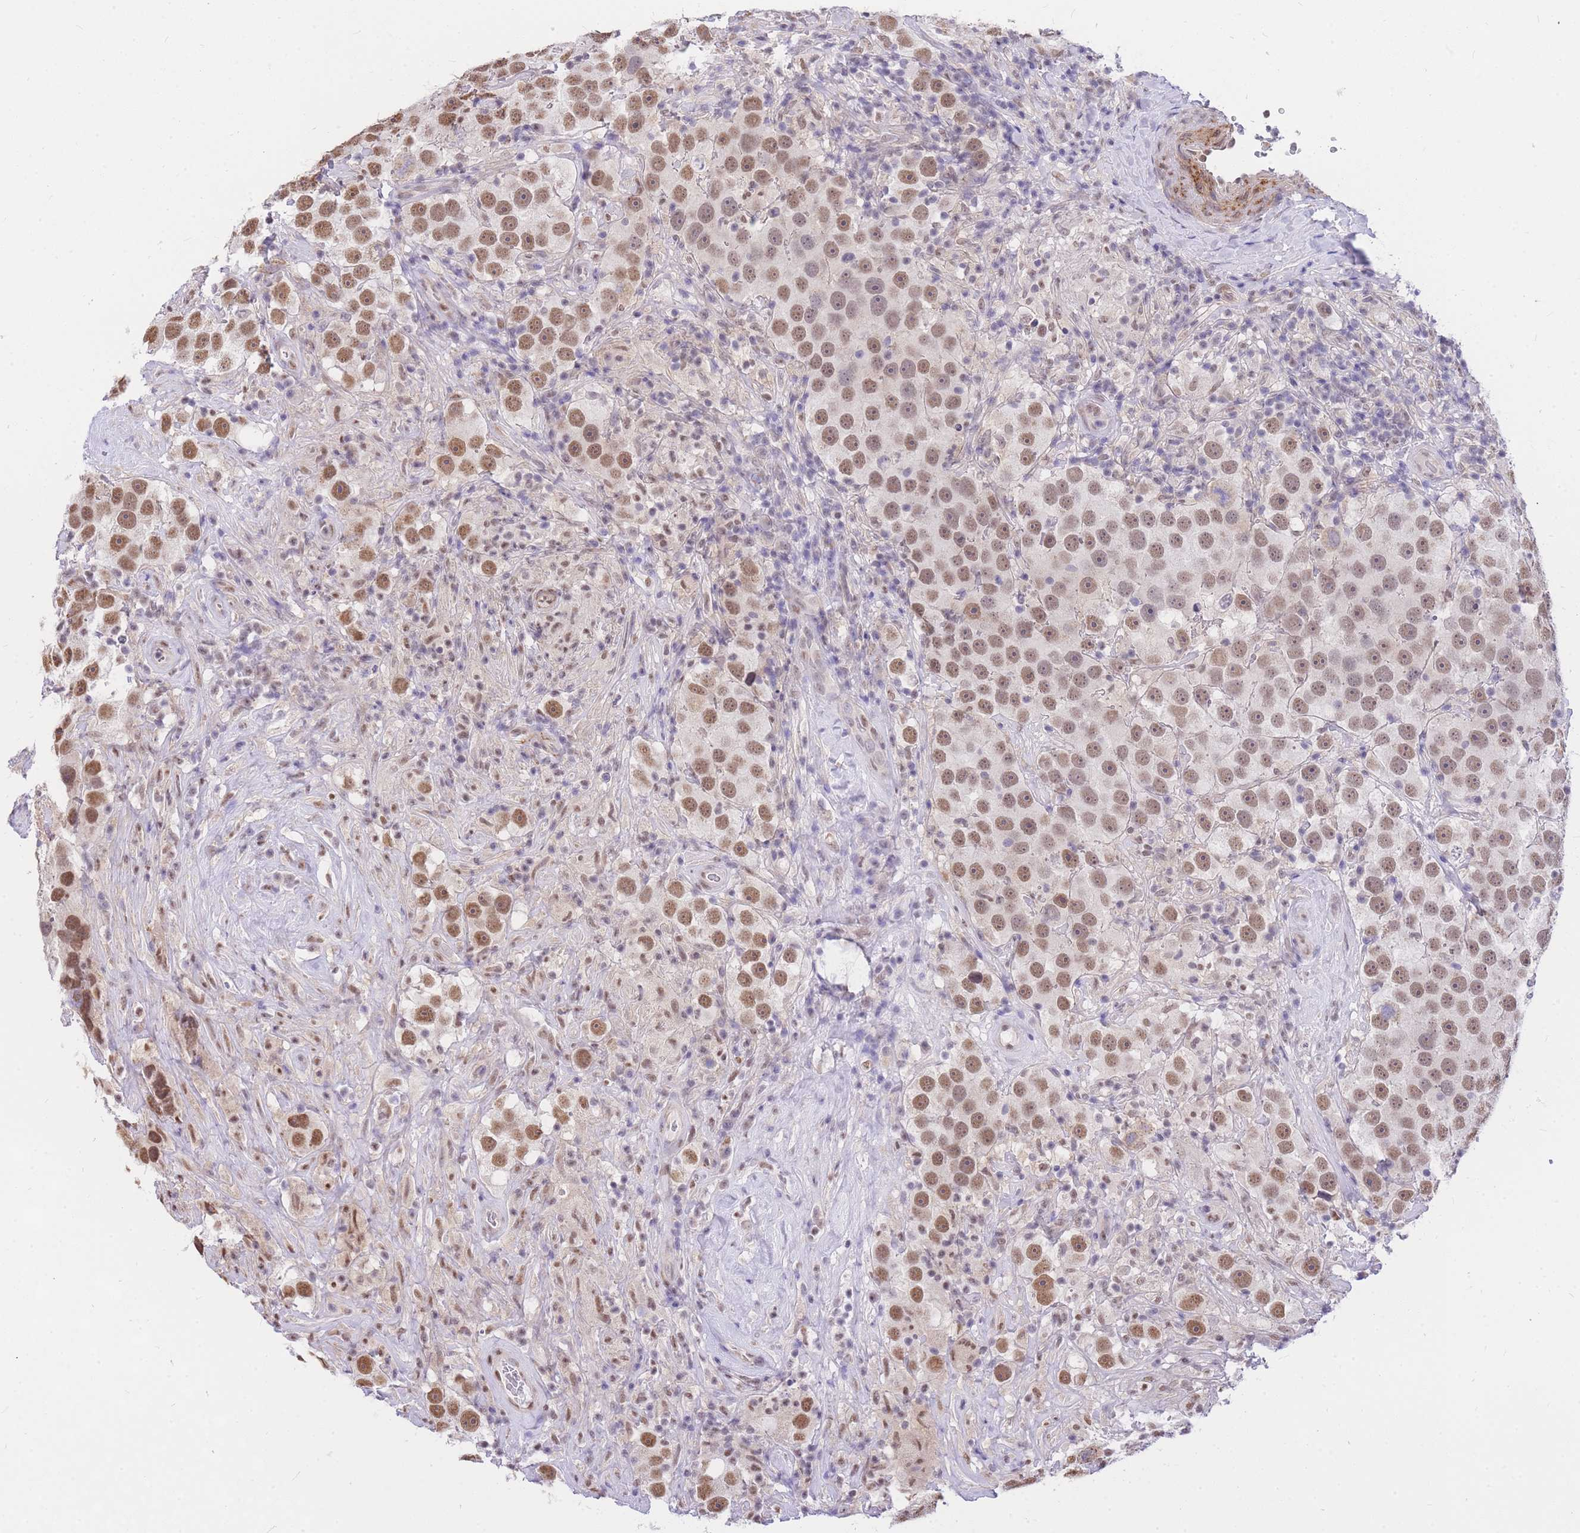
{"staining": {"intensity": "moderate", "quantity": ">75%", "location": "nuclear"}, "tissue": "testis cancer", "cell_type": "Tumor cells", "image_type": "cancer", "snomed": [{"axis": "morphology", "description": "Seminoma, NOS"}, {"axis": "topography", "description": "Testis"}], "caption": "The histopathology image exhibits a brown stain indicating the presence of a protein in the nuclear of tumor cells in testis seminoma.", "gene": "S100PBP", "patient": {"sex": "male", "age": 49}}